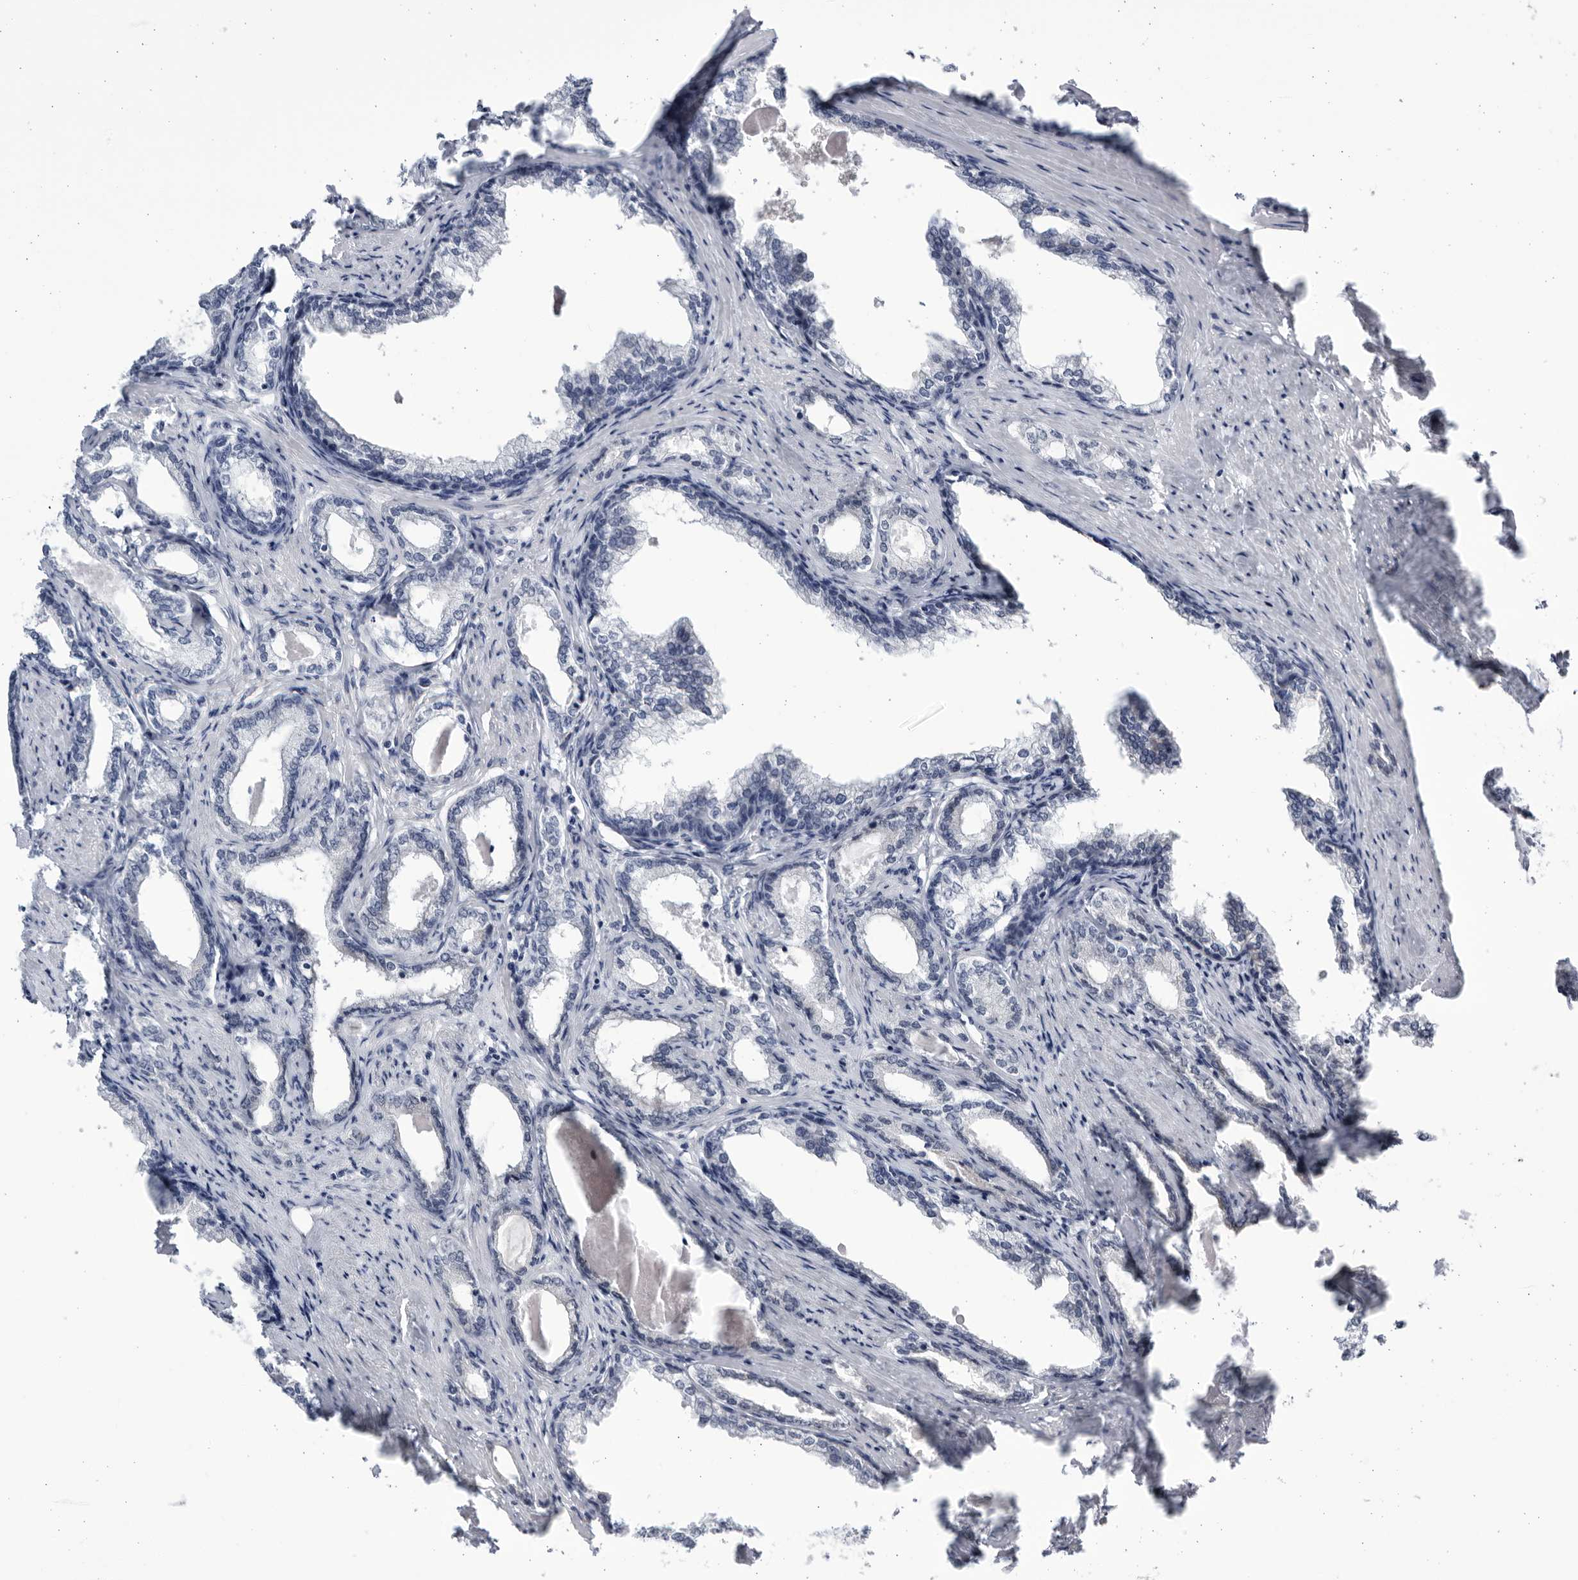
{"staining": {"intensity": "negative", "quantity": "none", "location": "none"}, "tissue": "prostate cancer", "cell_type": "Tumor cells", "image_type": "cancer", "snomed": [{"axis": "morphology", "description": "Adenocarcinoma, High grade"}, {"axis": "topography", "description": "Prostate"}], "caption": "The immunohistochemistry image has no significant positivity in tumor cells of prostate cancer tissue.", "gene": "CCDC181", "patient": {"sex": "male", "age": 58}}